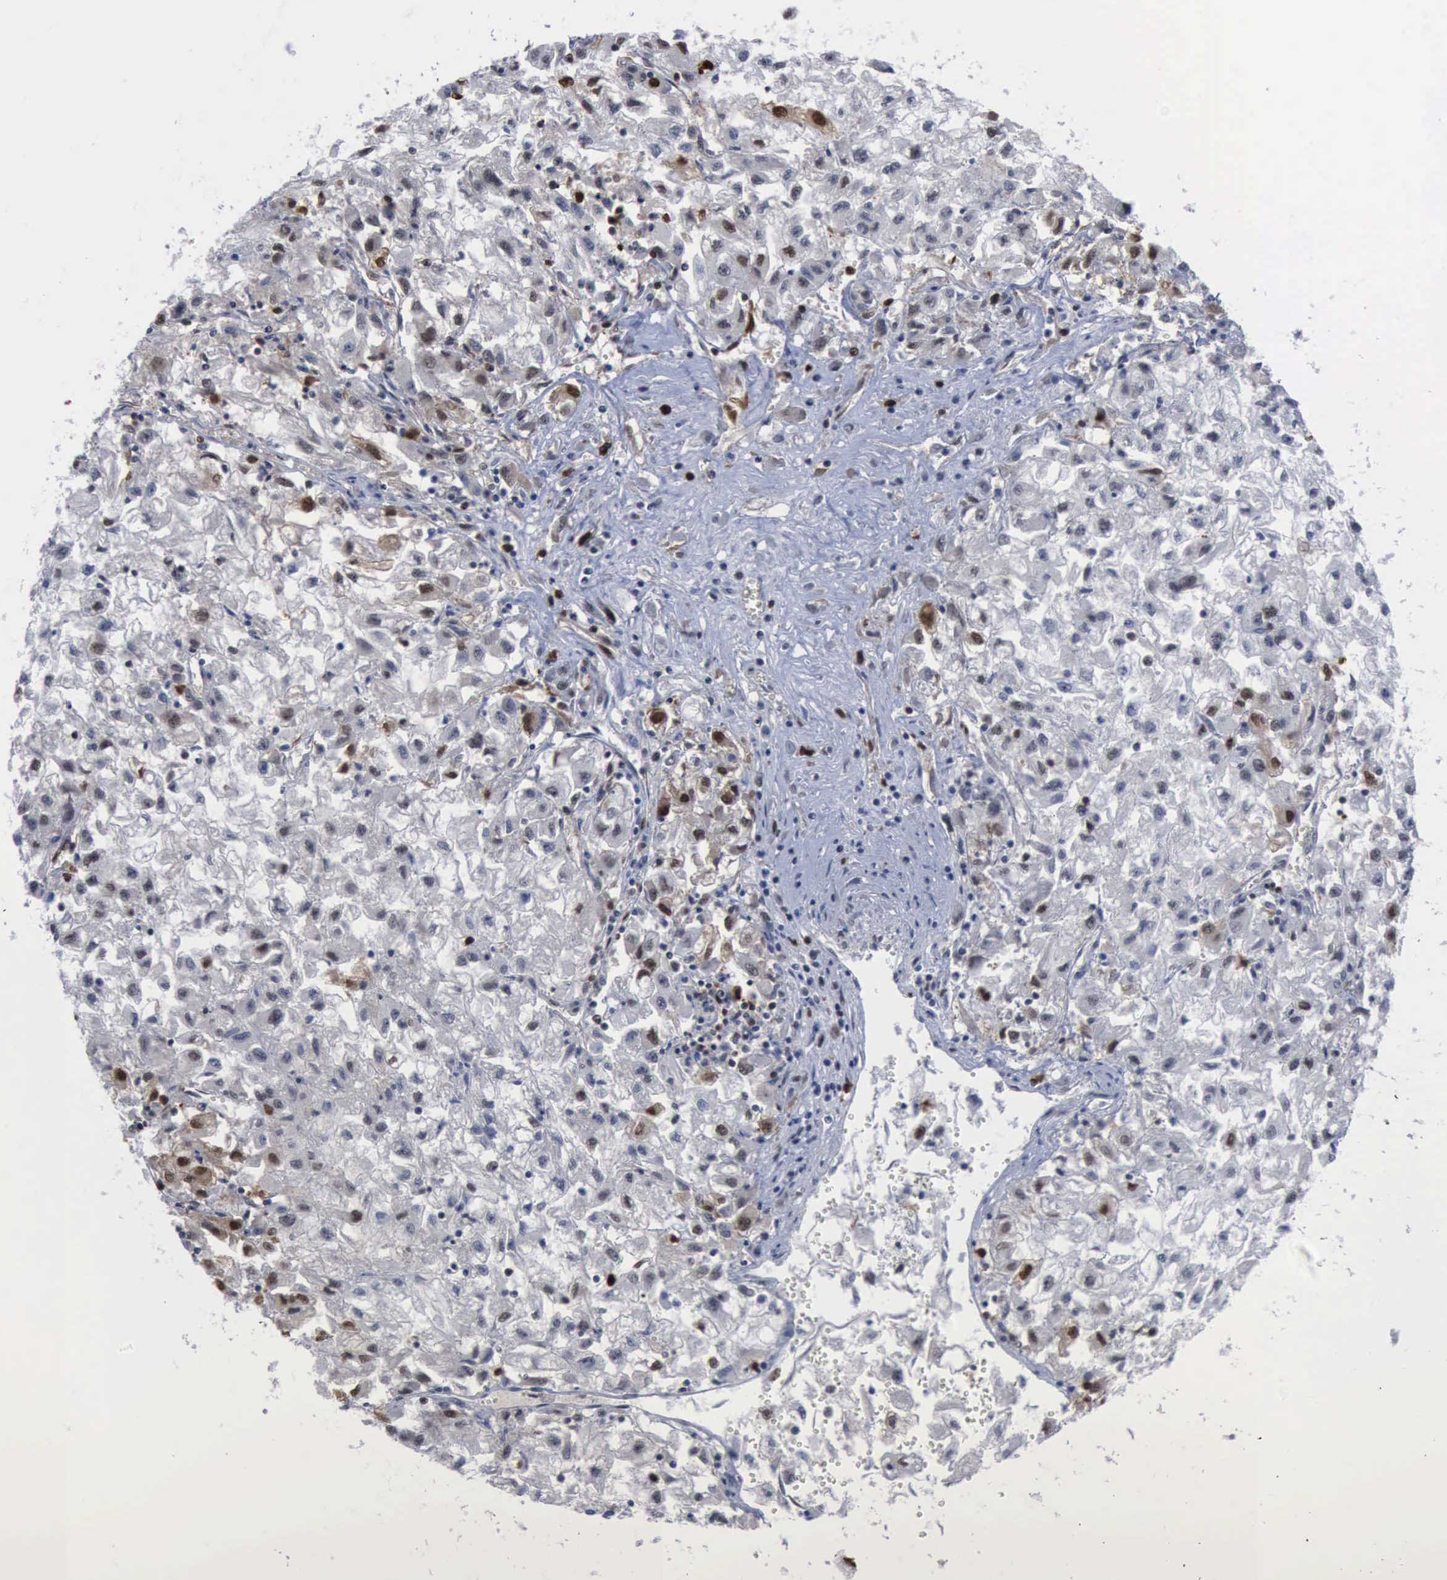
{"staining": {"intensity": "moderate", "quantity": "<25%", "location": "nuclear"}, "tissue": "renal cancer", "cell_type": "Tumor cells", "image_type": "cancer", "snomed": [{"axis": "morphology", "description": "Adenocarcinoma, NOS"}, {"axis": "topography", "description": "Kidney"}], "caption": "This is an image of immunohistochemistry staining of renal cancer (adenocarcinoma), which shows moderate expression in the nuclear of tumor cells.", "gene": "PCNA", "patient": {"sex": "male", "age": 59}}